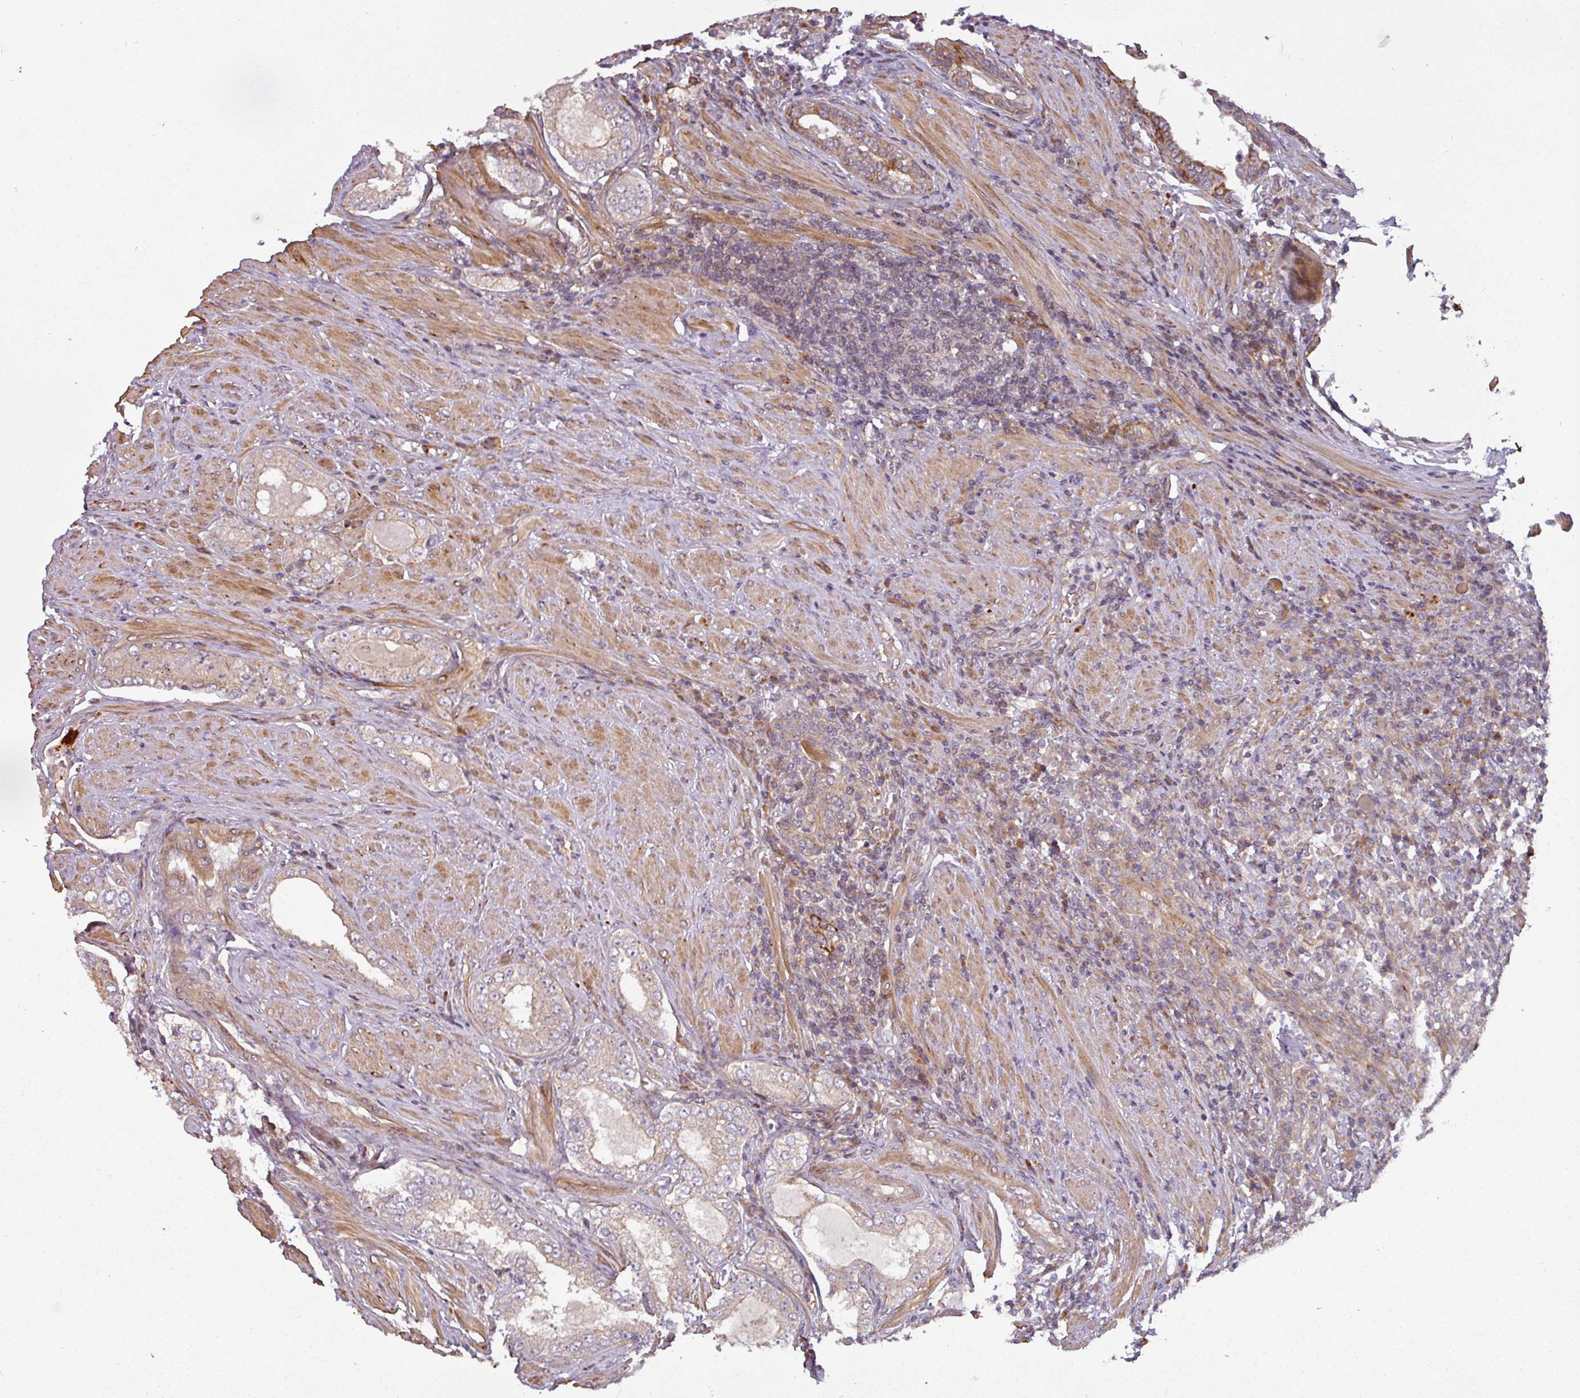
{"staining": {"intensity": "weak", "quantity": "<25%", "location": "cytoplasmic/membranous"}, "tissue": "prostate cancer", "cell_type": "Tumor cells", "image_type": "cancer", "snomed": [{"axis": "morphology", "description": "Adenocarcinoma, Low grade"}, {"axis": "topography", "description": "Prostate"}], "caption": "High magnification brightfield microscopy of prostate cancer (low-grade adenocarcinoma) stained with DAB (brown) and counterstained with hematoxylin (blue): tumor cells show no significant staining.", "gene": "CASP2", "patient": {"sex": "male", "age": 68}}